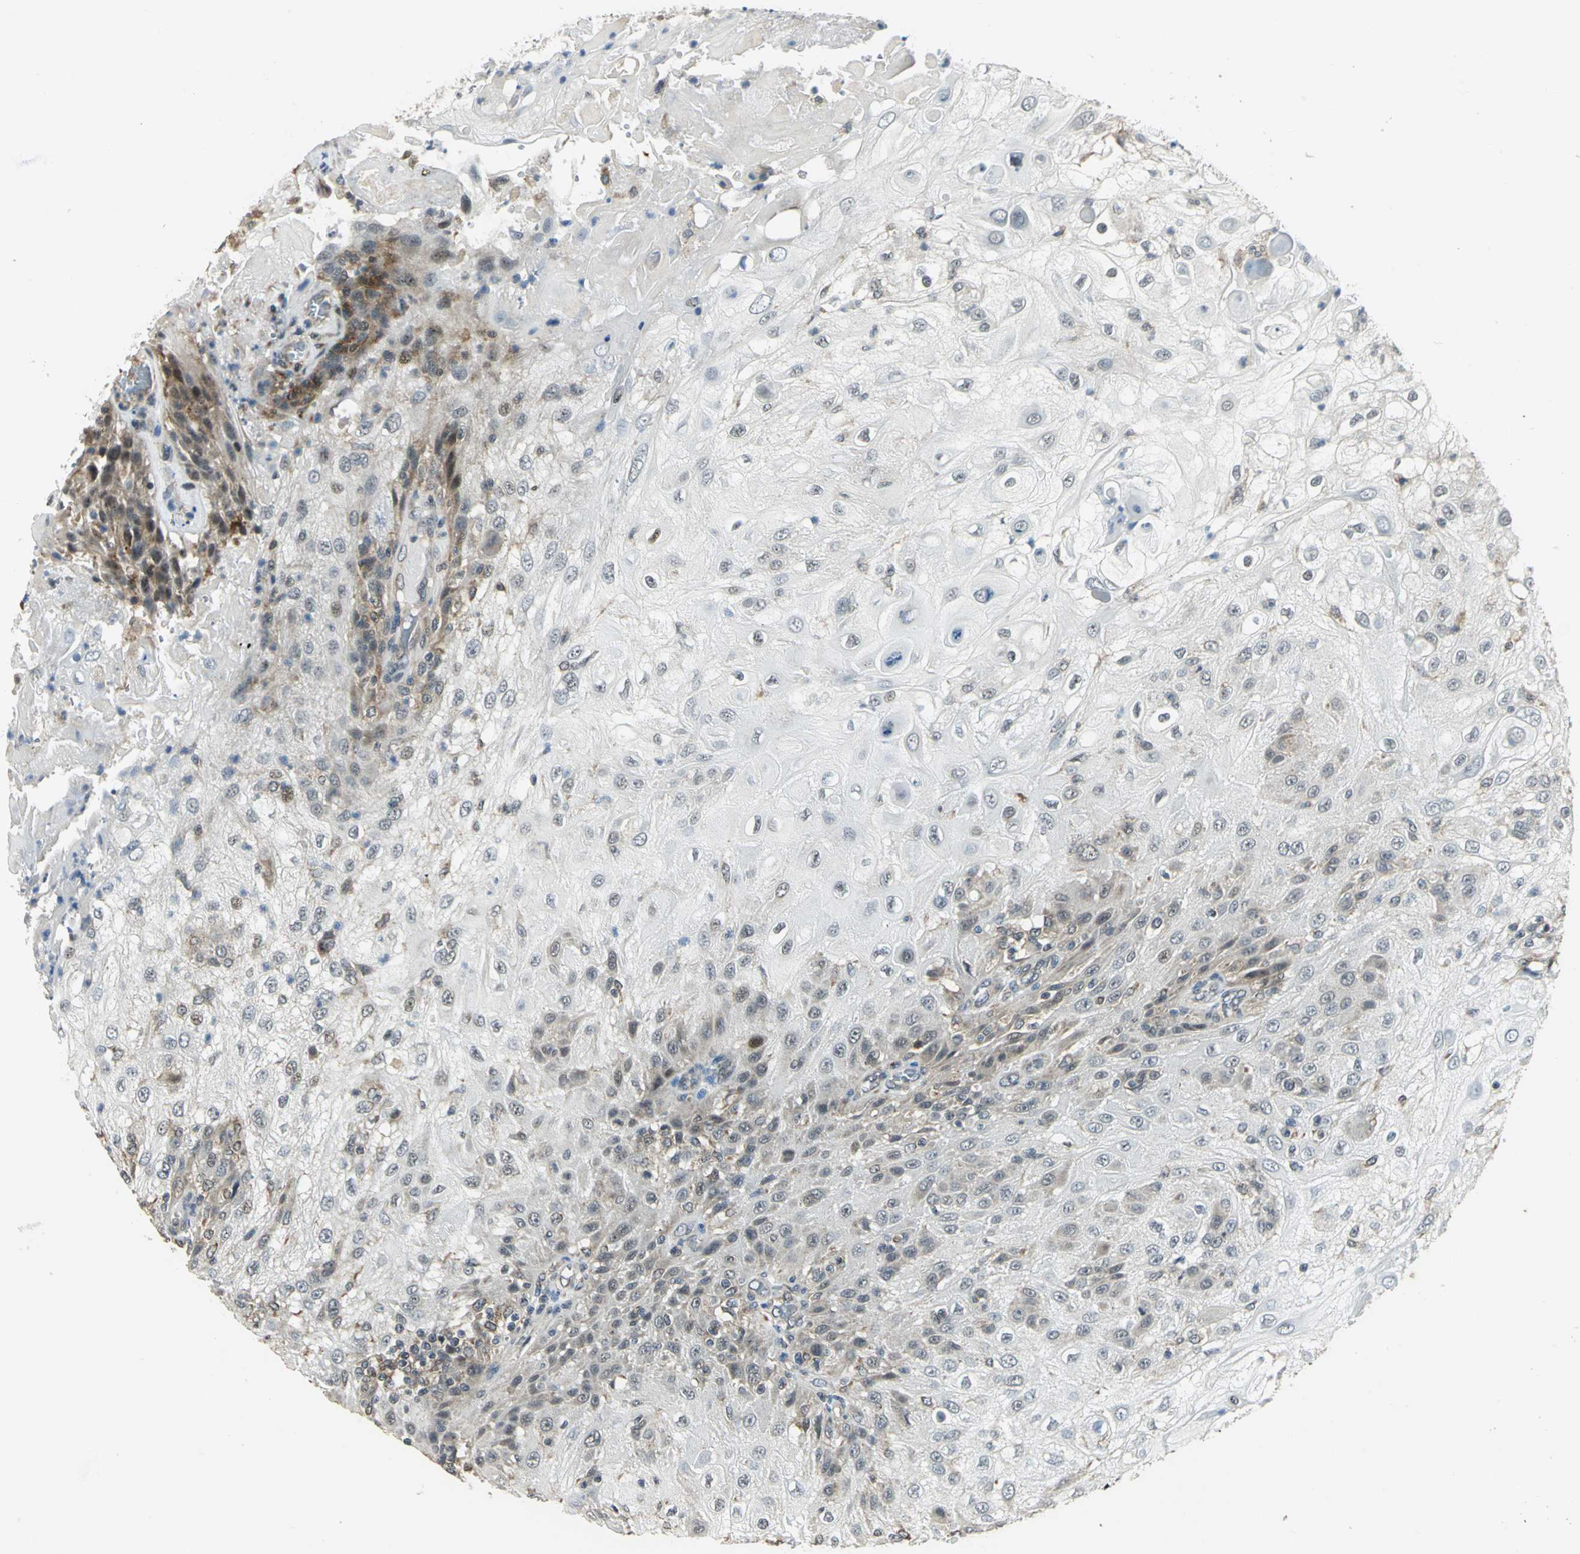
{"staining": {"intensity": "weak", "quantity": "25%-75%", "location": "cytoplasmic/membranous,nuclear"}, "tissue": "skin cancer", "cell_type": "Tumor cells", "image_type": "cancer", "snomed": [{"axis": "morphology", "description": "Normal tissue, NOS"}, {"axis": "morphology", "description": "Squamous cell carcinoma, NOS"}, {"axis": "topography", "description": "Skin"}], "caption": "Human squamous cell carcinoma (skin) stained for a protein (brown) displays weak cytoplasmic/membranous and nuclear positive expression in approximately 25%-75% of tumor cells.", "gene": "PLAGL2", "patient": {"sex": "female", "age": 83}}